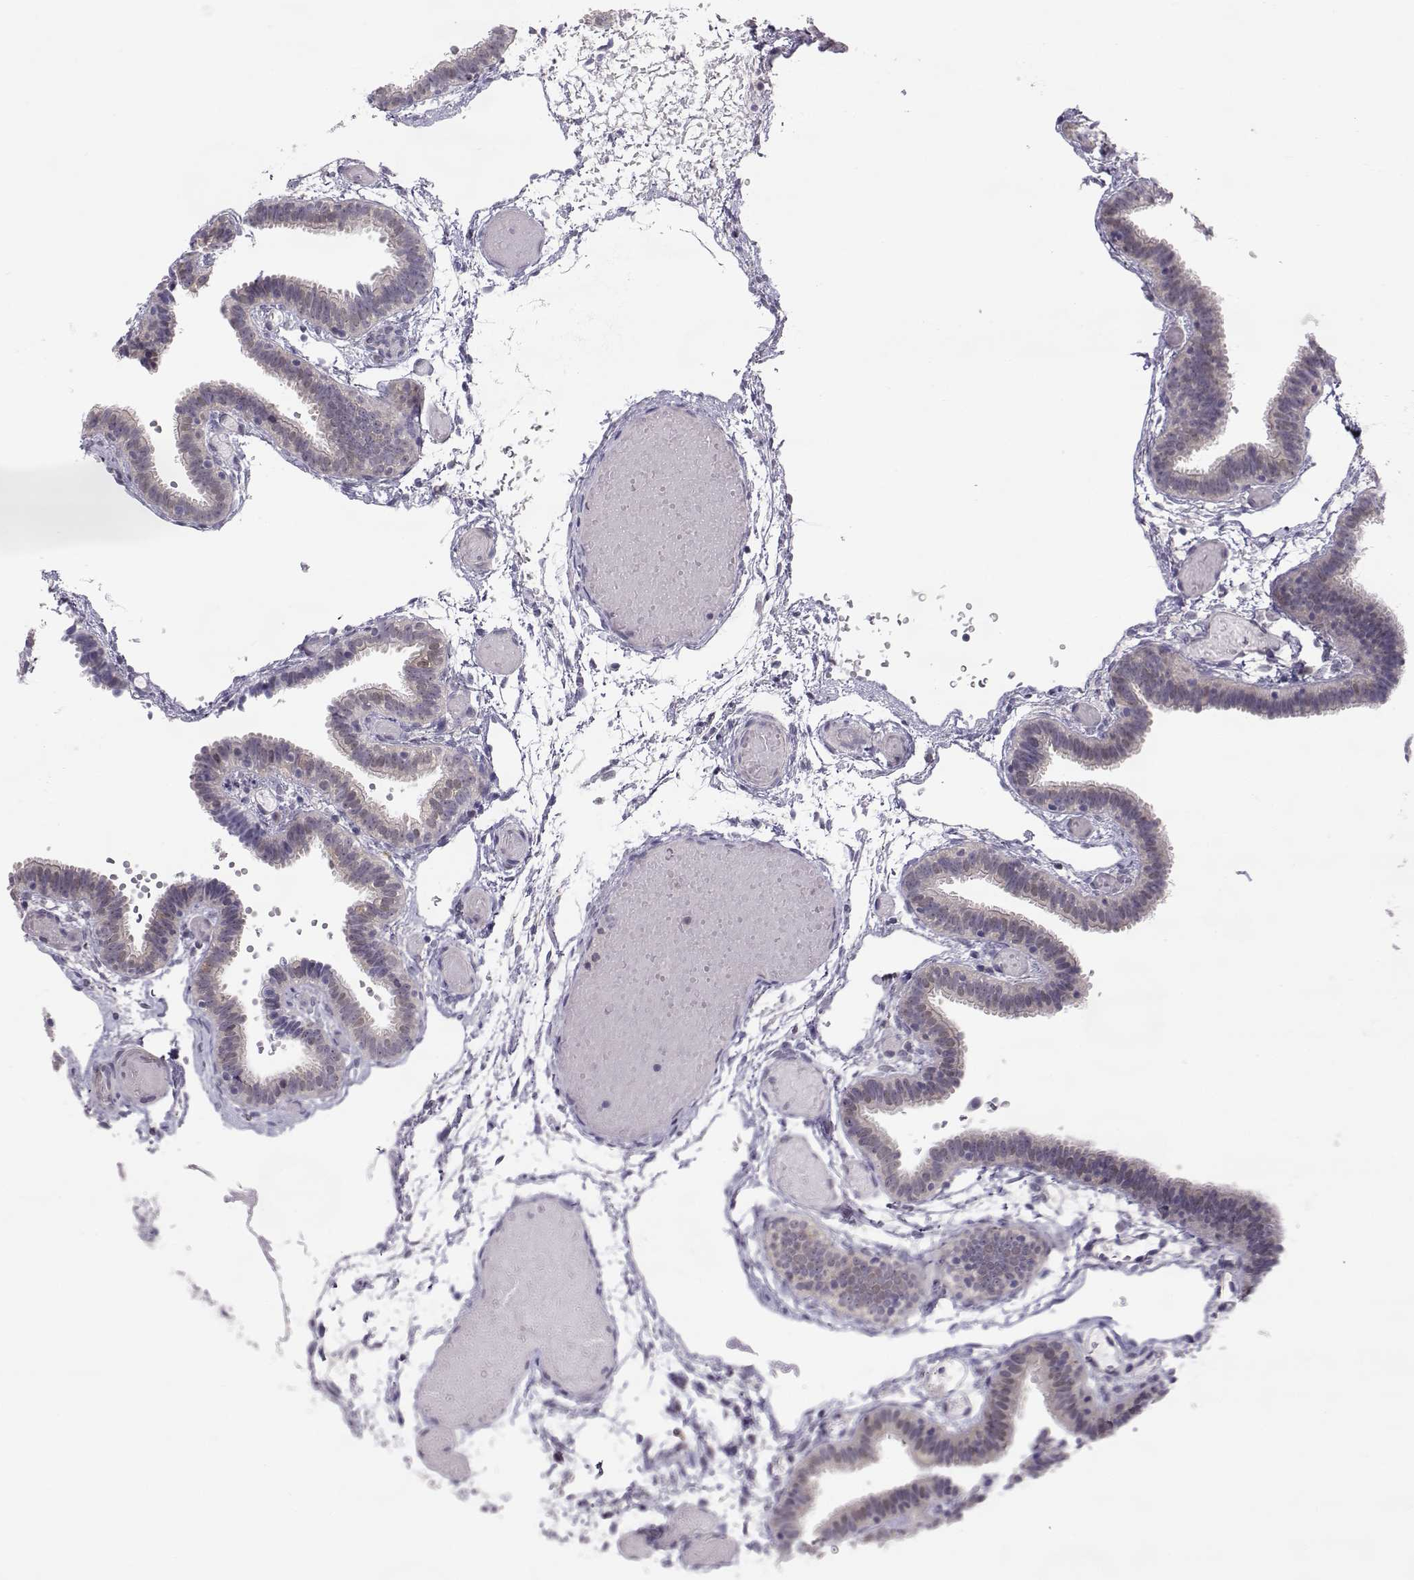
{"staining": {"intensity": "negative", "quantity": "none", "location": "none"}, "tissue": "fallopian tube", "cell_type": "Glandular cells", "image_type": "normal", "snomed": [{"axis": "morphology", "description": "Normal tissue, NOS"}, {"axis": "topography", "description": "Fallopian tube"}], "caption": "Immunohistochemistry (IHC) of unremarkable human fallopian tube reveals no expression in glandular cells. (DAB immunohistochemistry with hematoxylin counter stain).", "gene": "NPVF", "patient": {"sex": "female", "age": 37}}